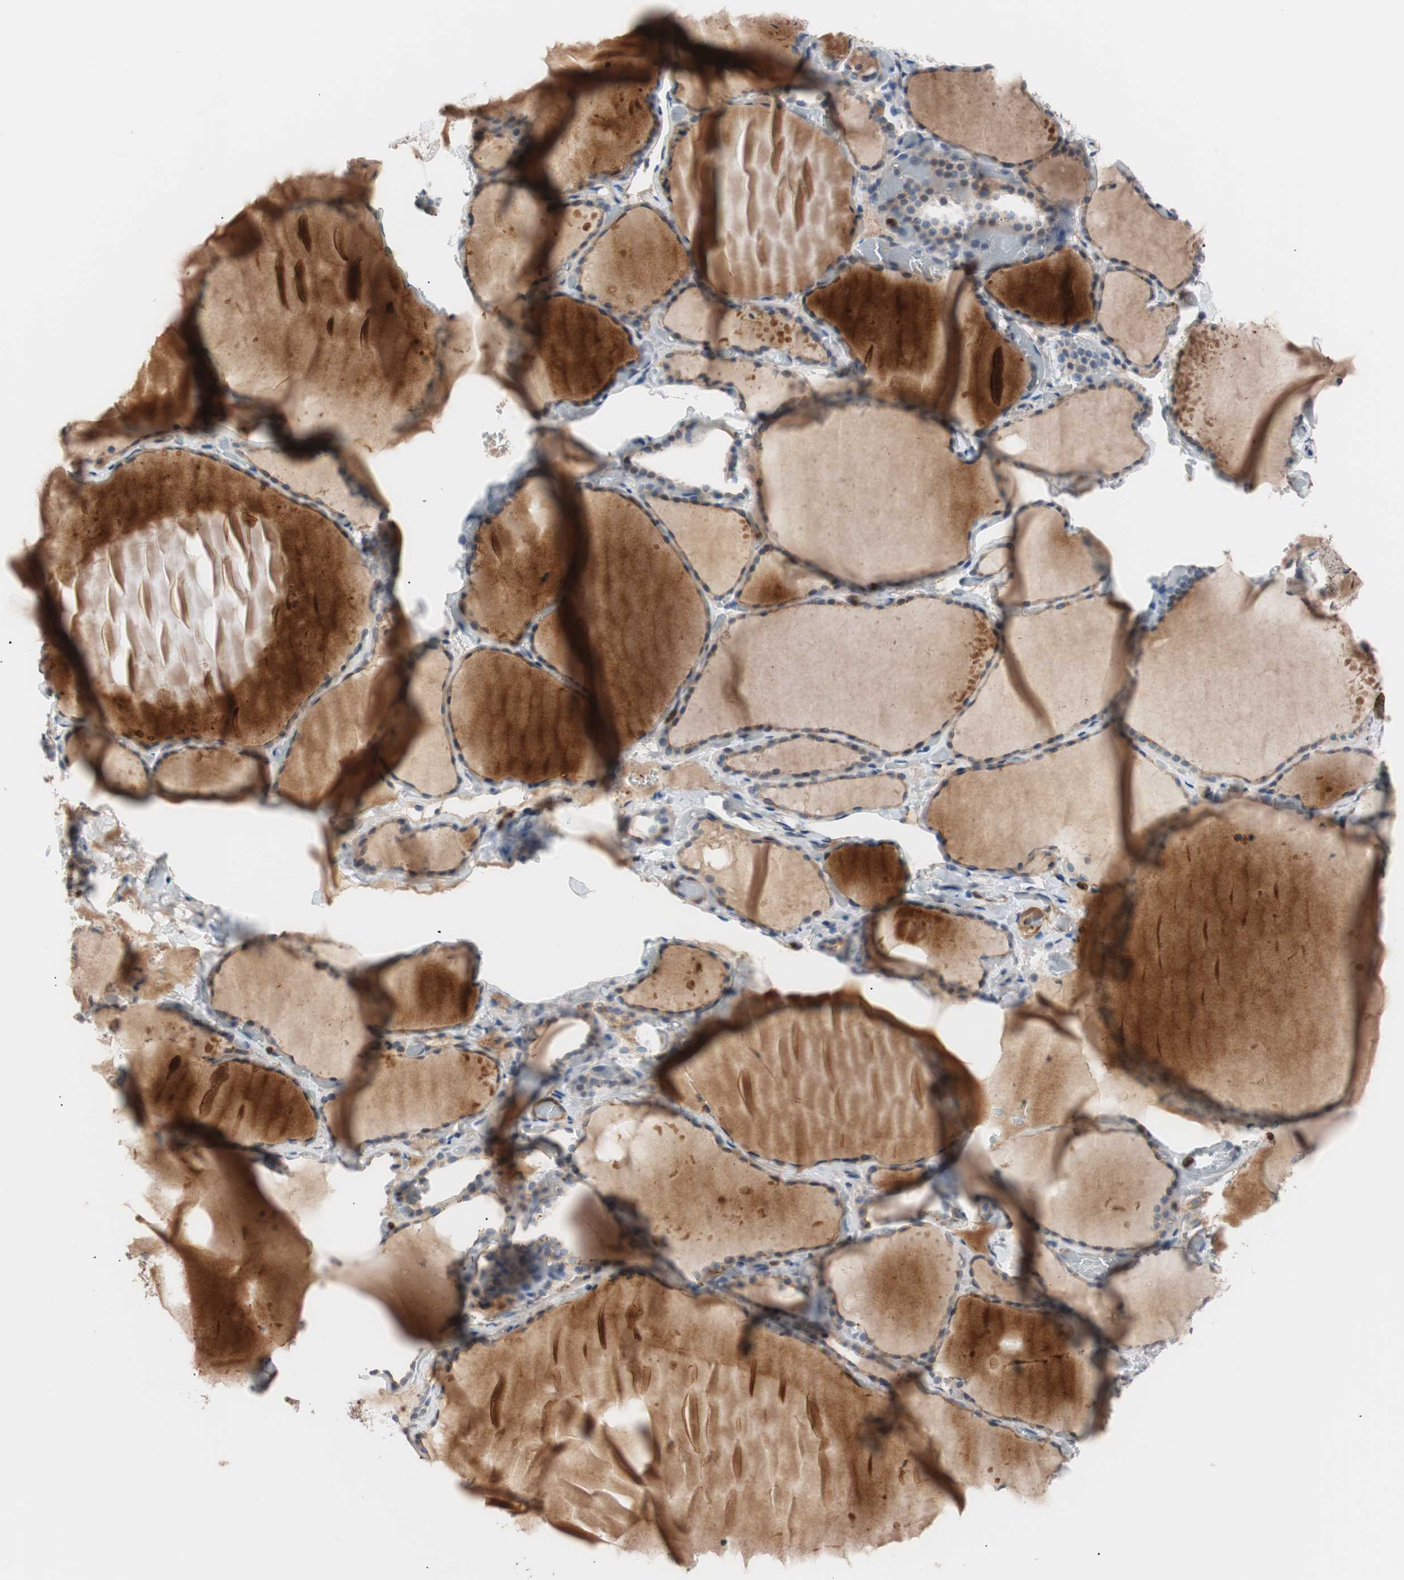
{"staining": {"intensity": "weak", "quantity": "25%-75%", "location": "cytoplasmic/membranous"}, "tissue": "thyroid gland", "cell_type": "Glandular cells", "image_type": "normal", "snomed": [{"axis": "morphology", "description": "Normal tissue, NOS"}, {"axis": "topography", "description": "Thyroid gland"}], "caption": "A brown stain labels weak cytoplasmic/membranous positivity of a protein in glandular cells of normal thyroid gland.", "gene": "LITAF", "patient": {"sex": "female", "age": 22}}